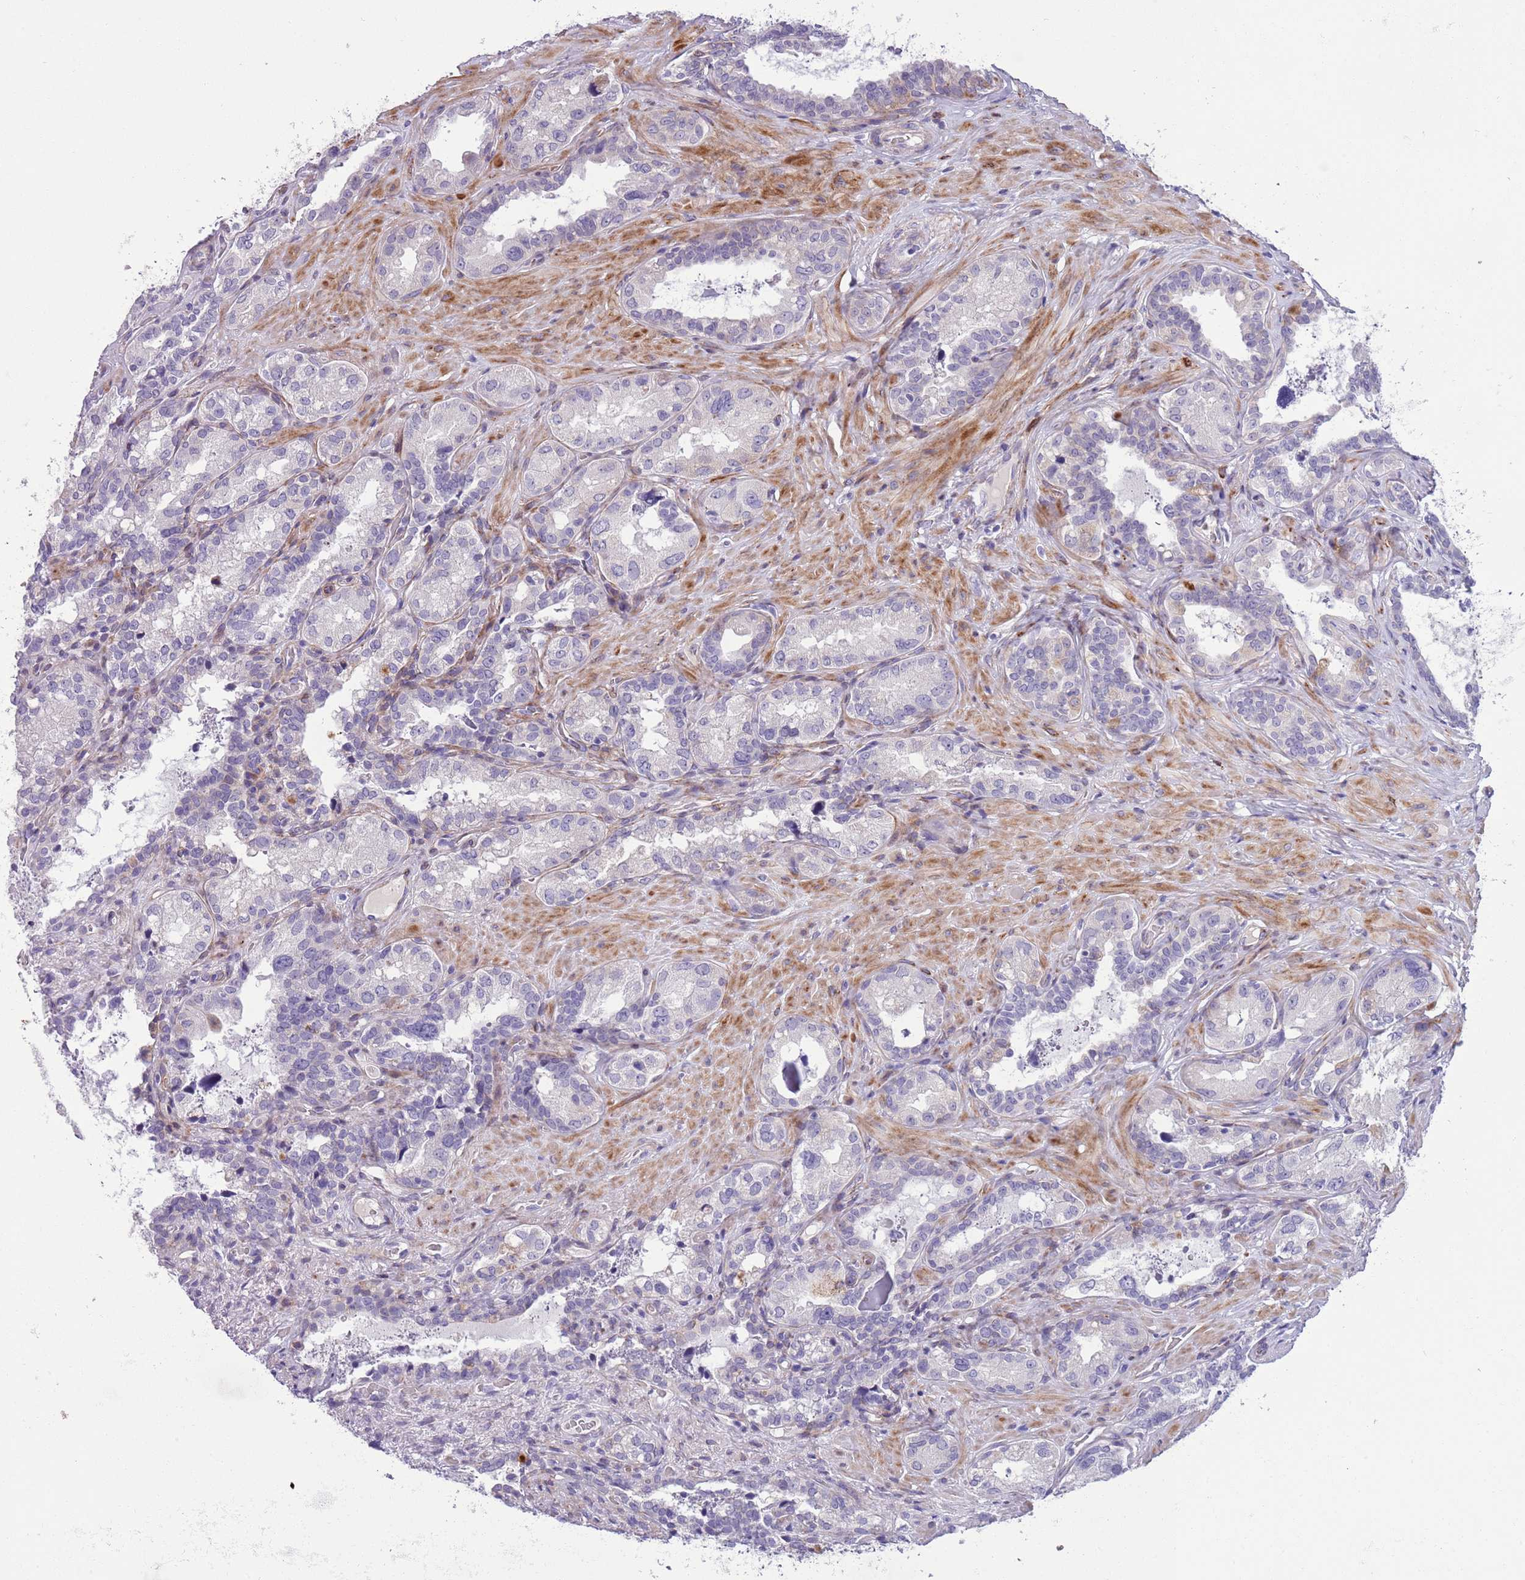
{"staining": {"intensity": "moderate", "quantity": "<25%", "location": "cytoplasmic/membranous"}, "tissue": "seminal vesicle", "cell_type": "Glandular cells", "image_type": "normal", "snomed": [{"axis": "morphology", "description": "Normal tissue, NOS"}, {"axis": "topography", "description": "Seminal veicle"}, {"axis": "topography", "description": "Peripheral nerve tissue"}], "caption": "Immunohistochemical staining of normal seminal vesicle demonstrates moderate cytoplasmic/membranous protein positivity in approximately <25% of glandular cells. Immunohistochemistry (ihc) stains the protein of interest in brown and the nuclei are stained blue.", "gene": "MRPL32", "patient": {"sex": "male", "age": 67}}